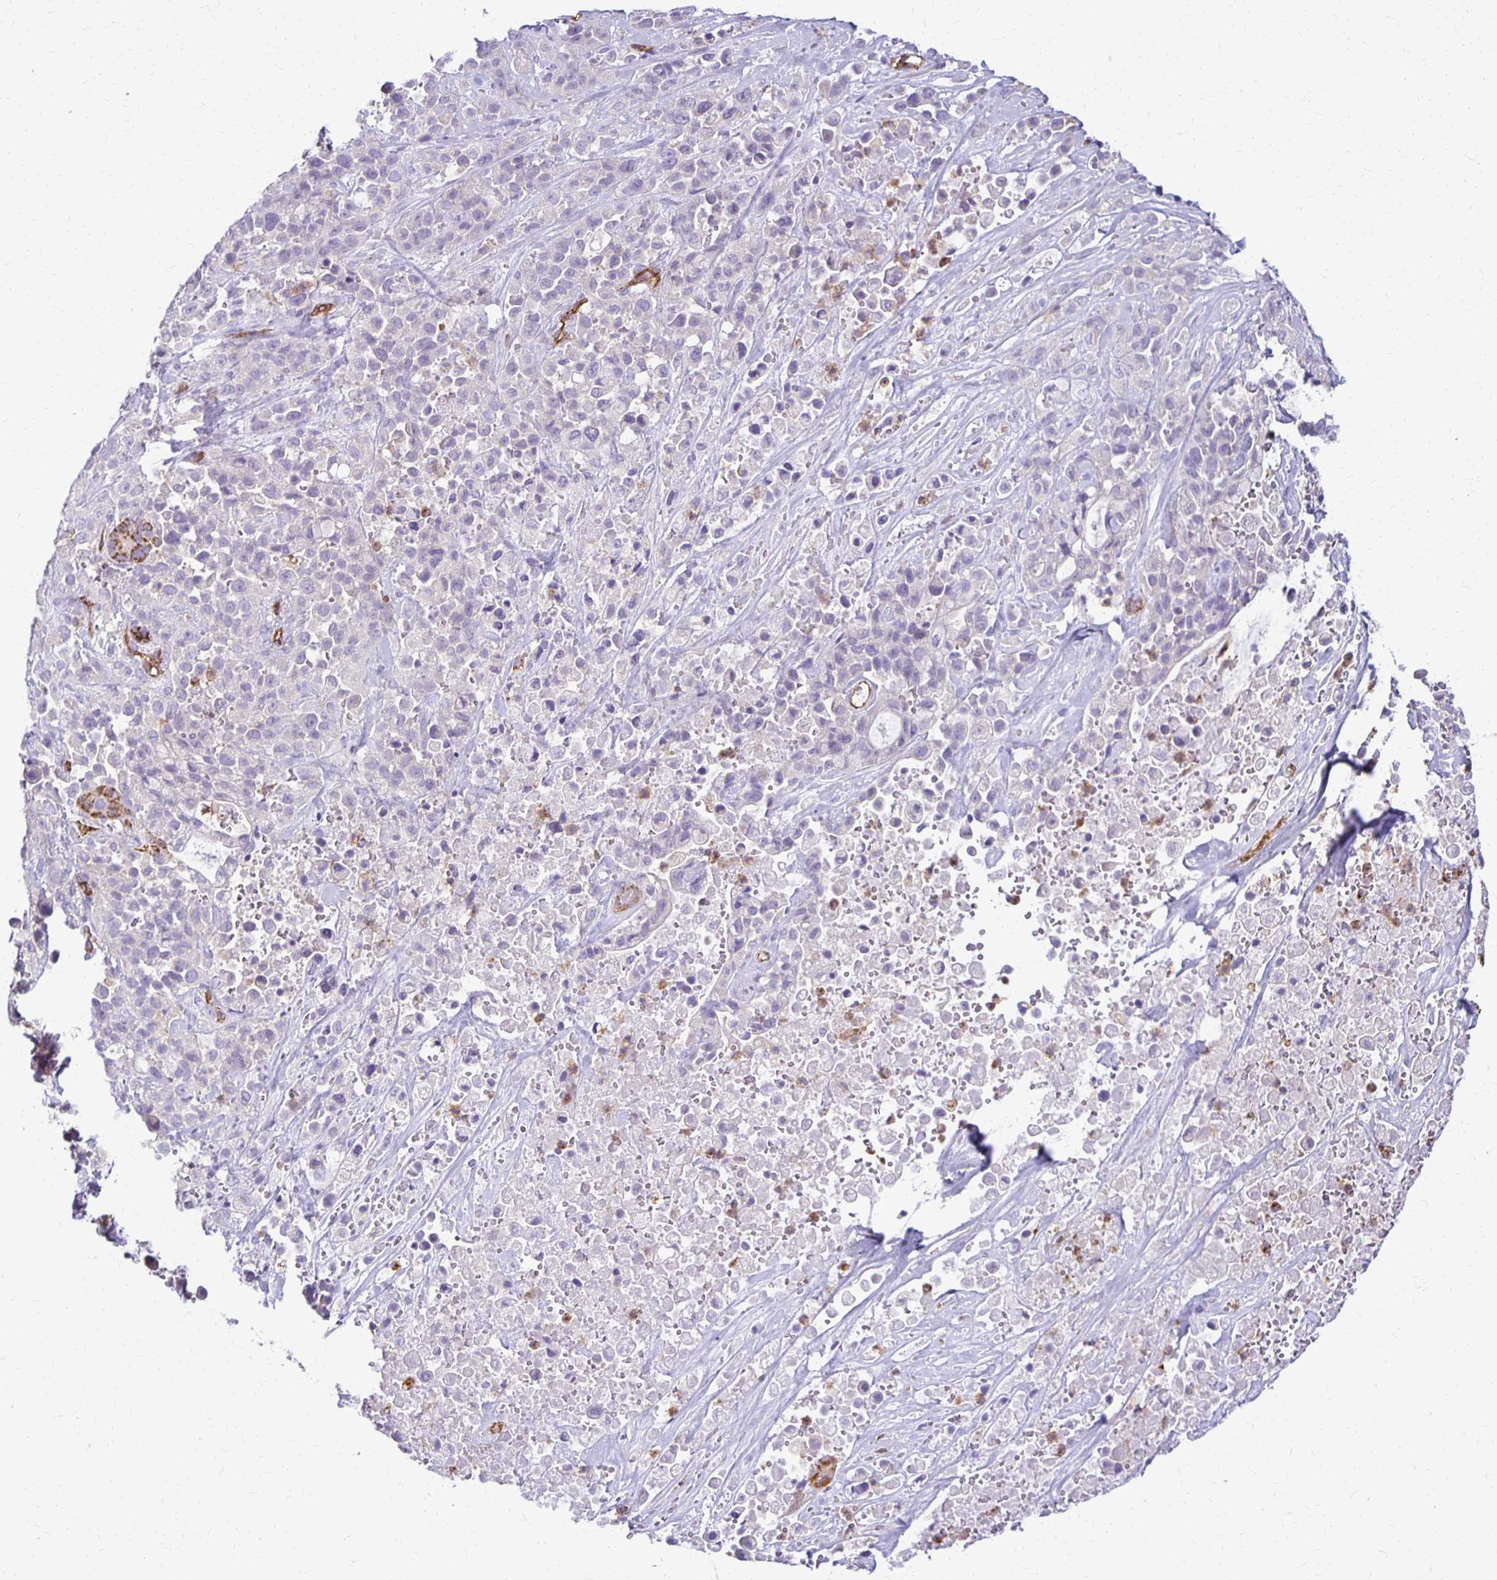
{"staining": {"intensity": "negative", "quantity": "none", "location": "none"}, "tissue": "pancreatic cancer", "cell_type": "Tumor cells", "image_type": "cancer", "snomed": [{"axis": "morphology", "description": "Adenocarcinoma, NOS"}, {"axis": "topography", "description": "Pancreas"}], "caption": "Micrograph shows no significant protein staining in tumor cells of adenocarcinoma (pancreatic).", "gene": "TTYH1", "patient": {"sex": "male", "age": 44}}